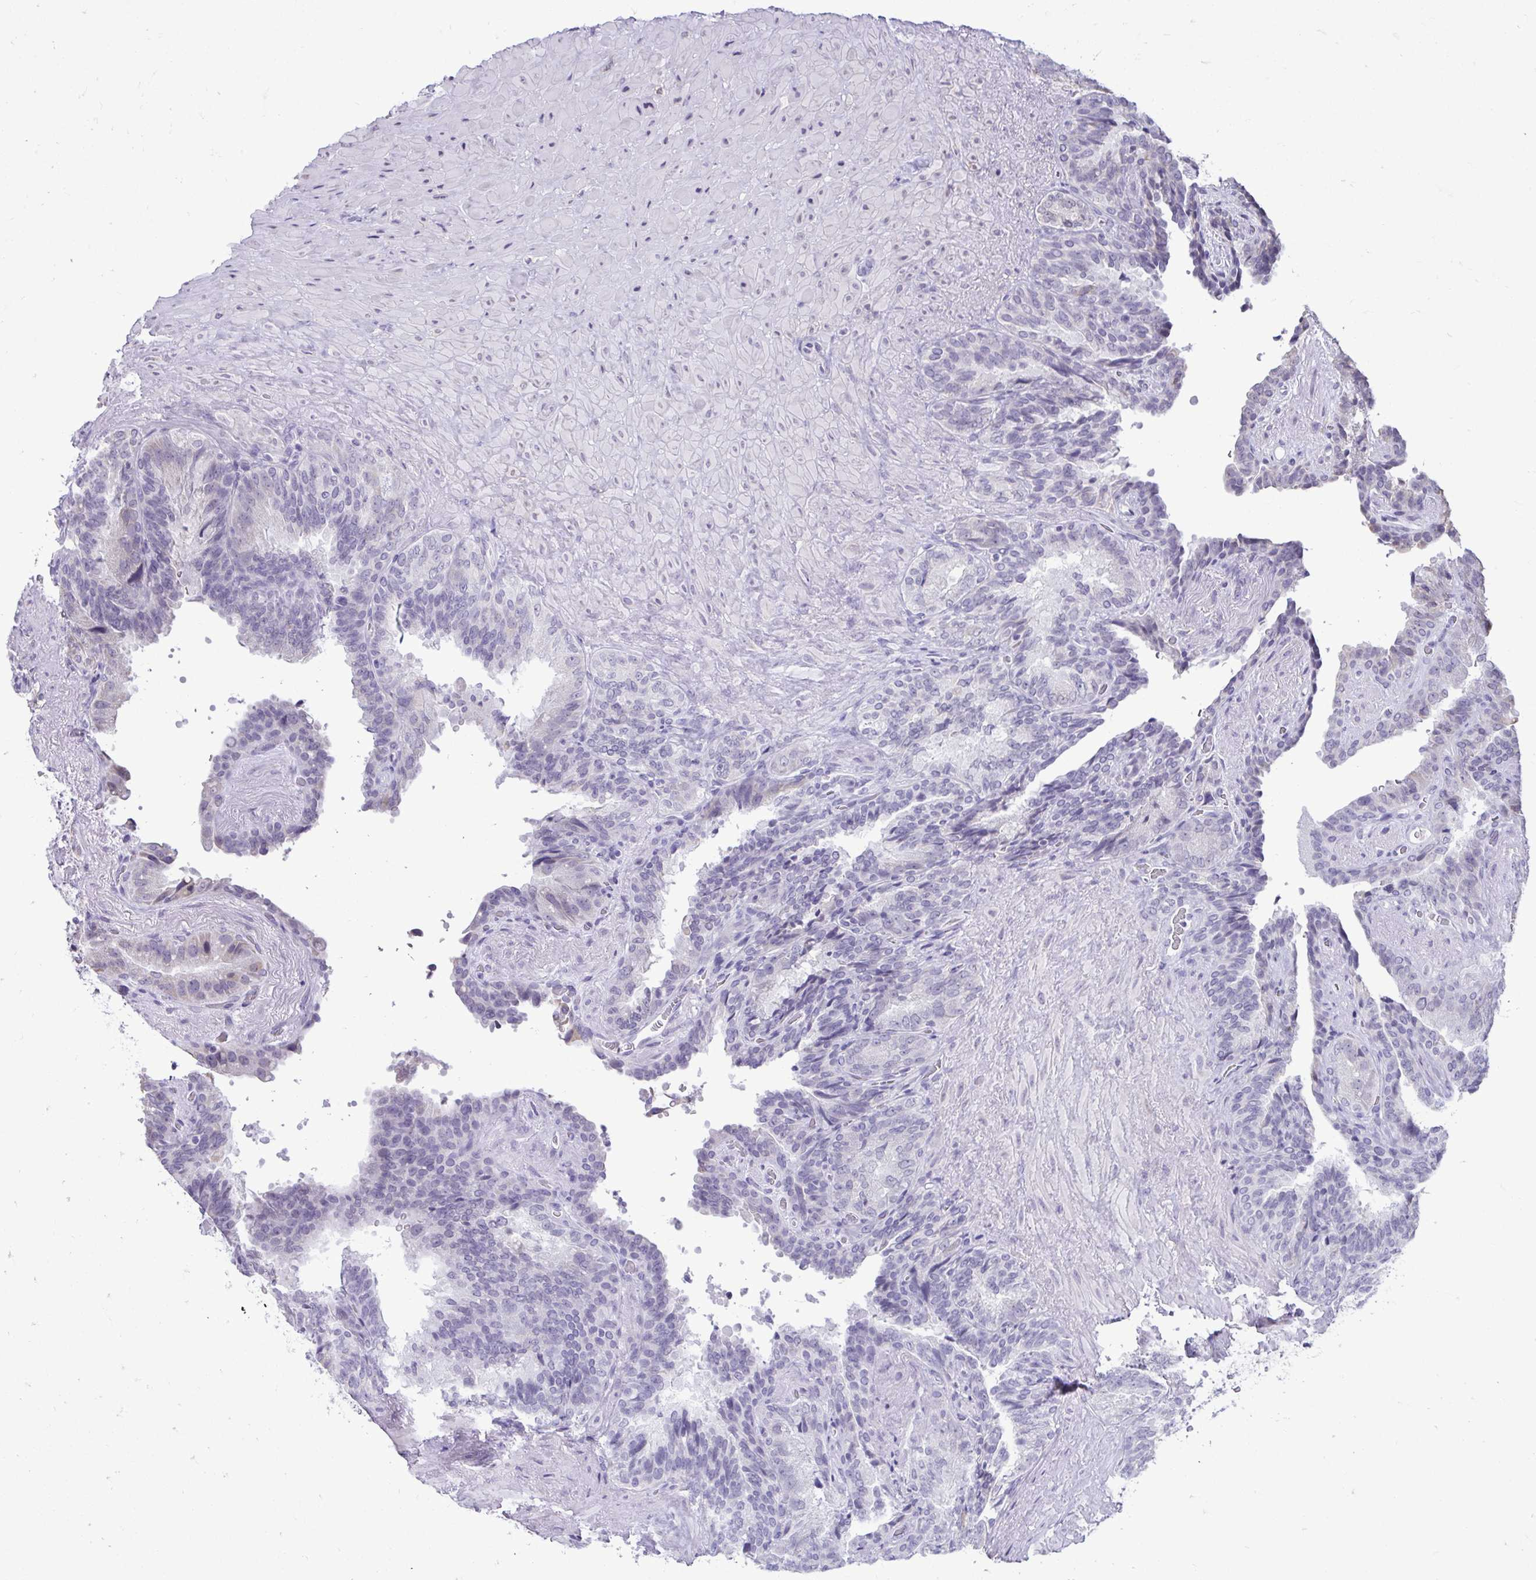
{"staining": {"intensity": "negative", "quantity": "none", "location": "none"}, "tissue": "seminal vesicle", "cell_type": "Glandular cells", "image_type": "normal", "snomed": [{"axis": "morphology", "description": "Normal tissue, NOS"}, {"axis": "topography", "description": "Seminal veicle"}], "caption": "Glandular cells are negative for protein expression in unremarkable human seminal vesicle. (DAB (3,3'-diaminobenzidine) immunohistochemistry (IHC) with hematoxylin counter stain).", "gene": "NPPA", "patient": {"sex": "male", "age": 60}}